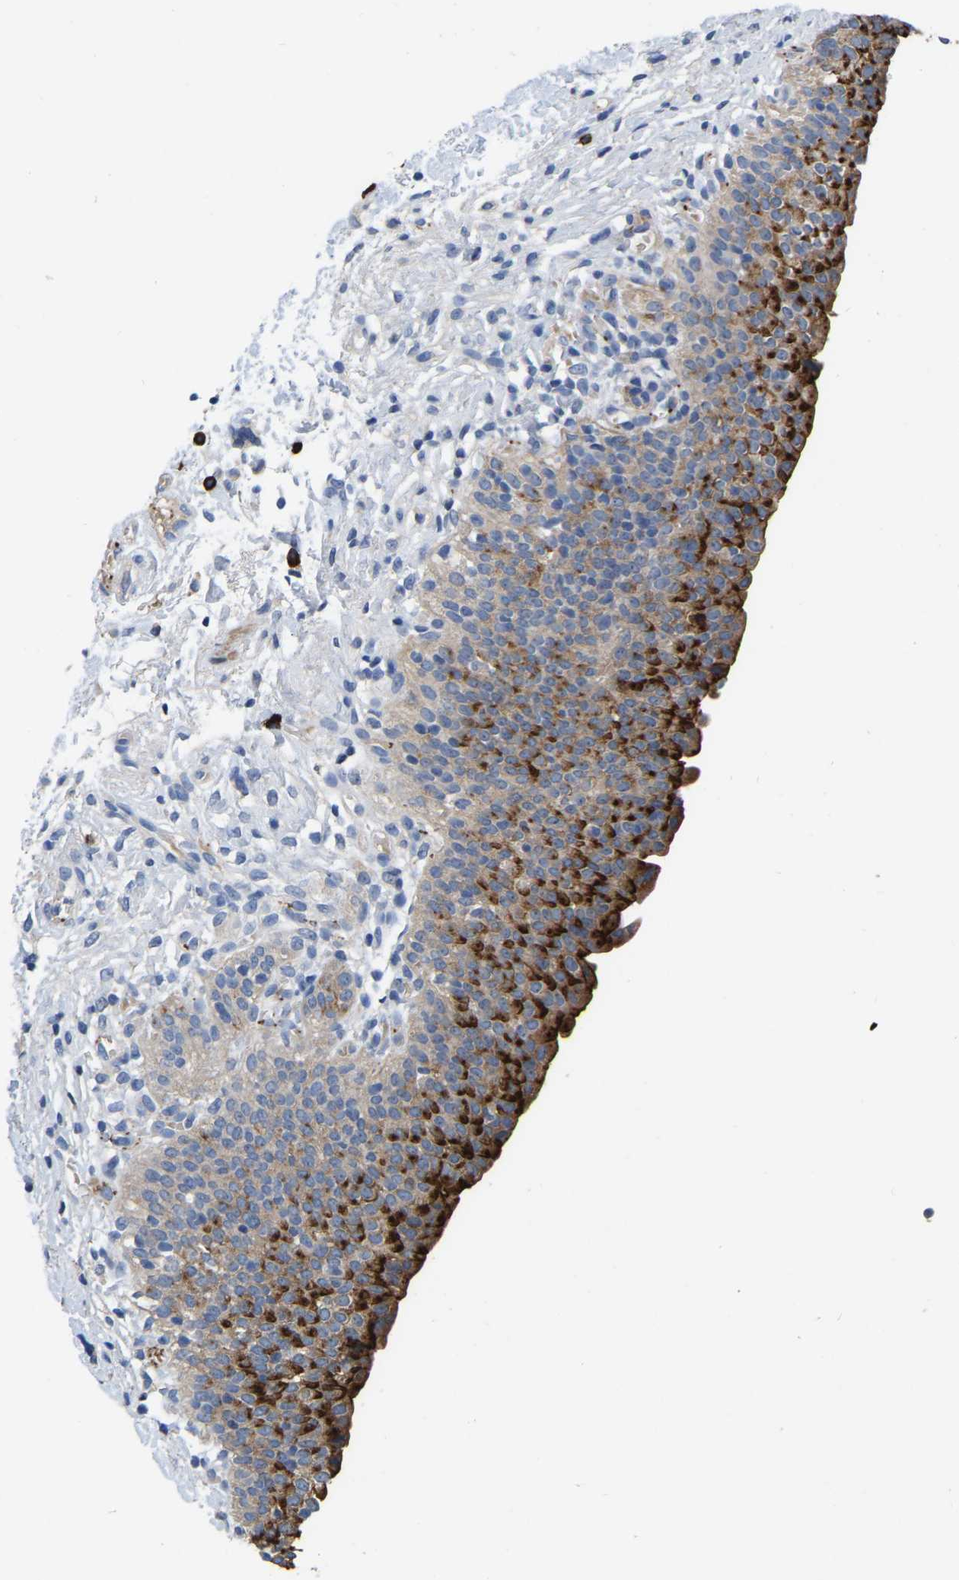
{"staining": {"intensity": "strong", "quantity": "25%-75%", "location": "cytoplasmic/membranous"}, "tissue": "urinary bladder", "cell_type": "Urothelial cells", "image_type": "normal", "snomed": [{"axis": "morphology", "description": "Normal tissue, NOS"}, {"axis": "topography", "description": "Urinary bladder"}], "caption": "An image of human urinary bladder stained for a protein exhibits strong cytoplasmic/membranous brown staining in urothelial cells. (IHC, brightfield microscopy, high magnification).", "gene": "RAB27B", "patient": {"sex": "male", "age": 55}}